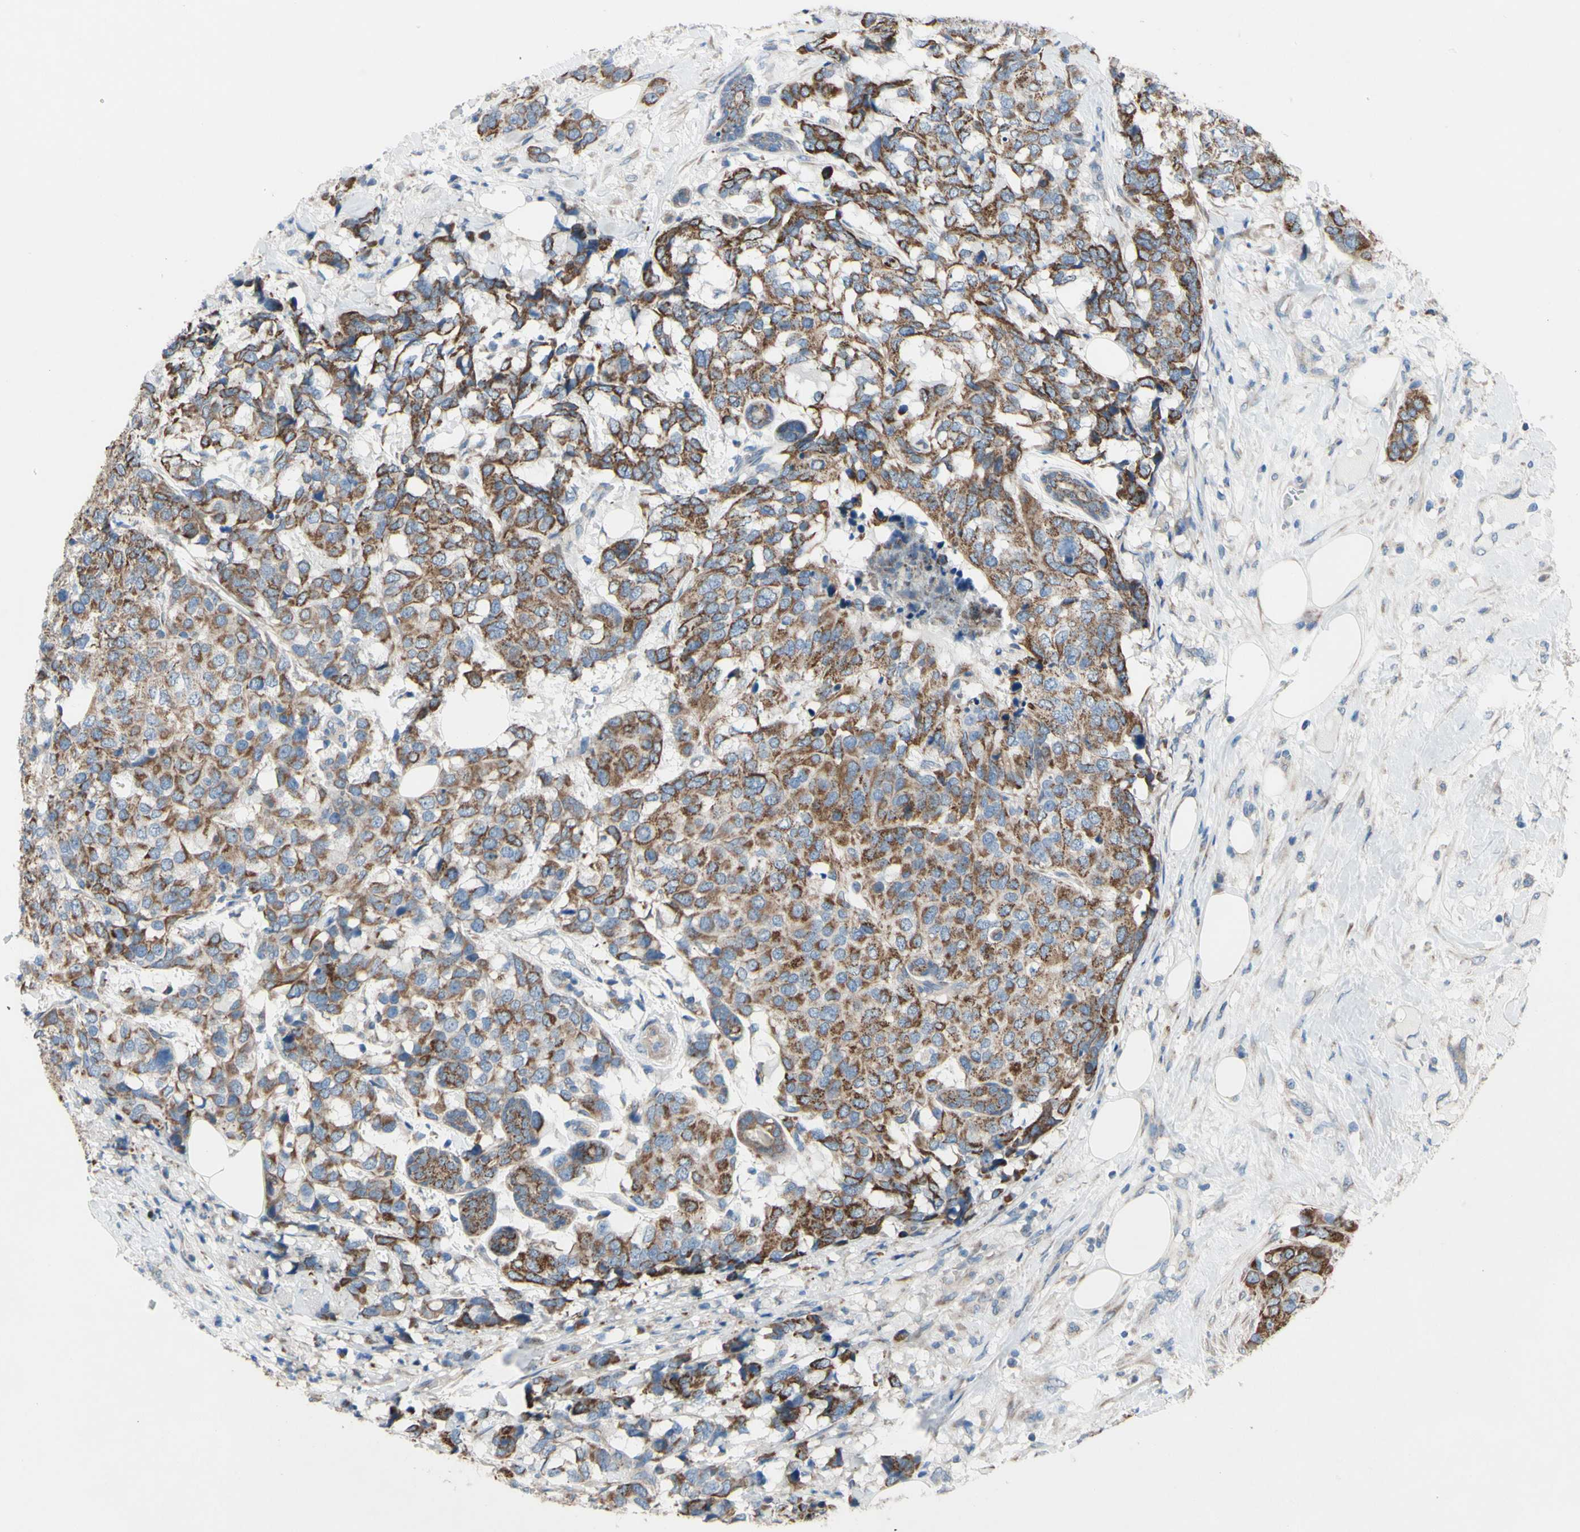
{"staining": {"intensity": "strong", "quantity": ">75%", "location": "cytoplasmic/membranous"}, "tissue": "breast cancer", "cell_type": "Tumor cells", "image_type": "cancer", "snomed": [{"axis": "morphology", "description": "Lobular carcinoma"}, {"axis": "topography", "description": "Breast"}], "caption": "Human breast cancer stained with a brown dye displays strong cytoplasmic/membranous positive expression in about >75% of tumor cells.", "gene": "GRAMD2B", "patient": {"sex": "female", "age": 59}}